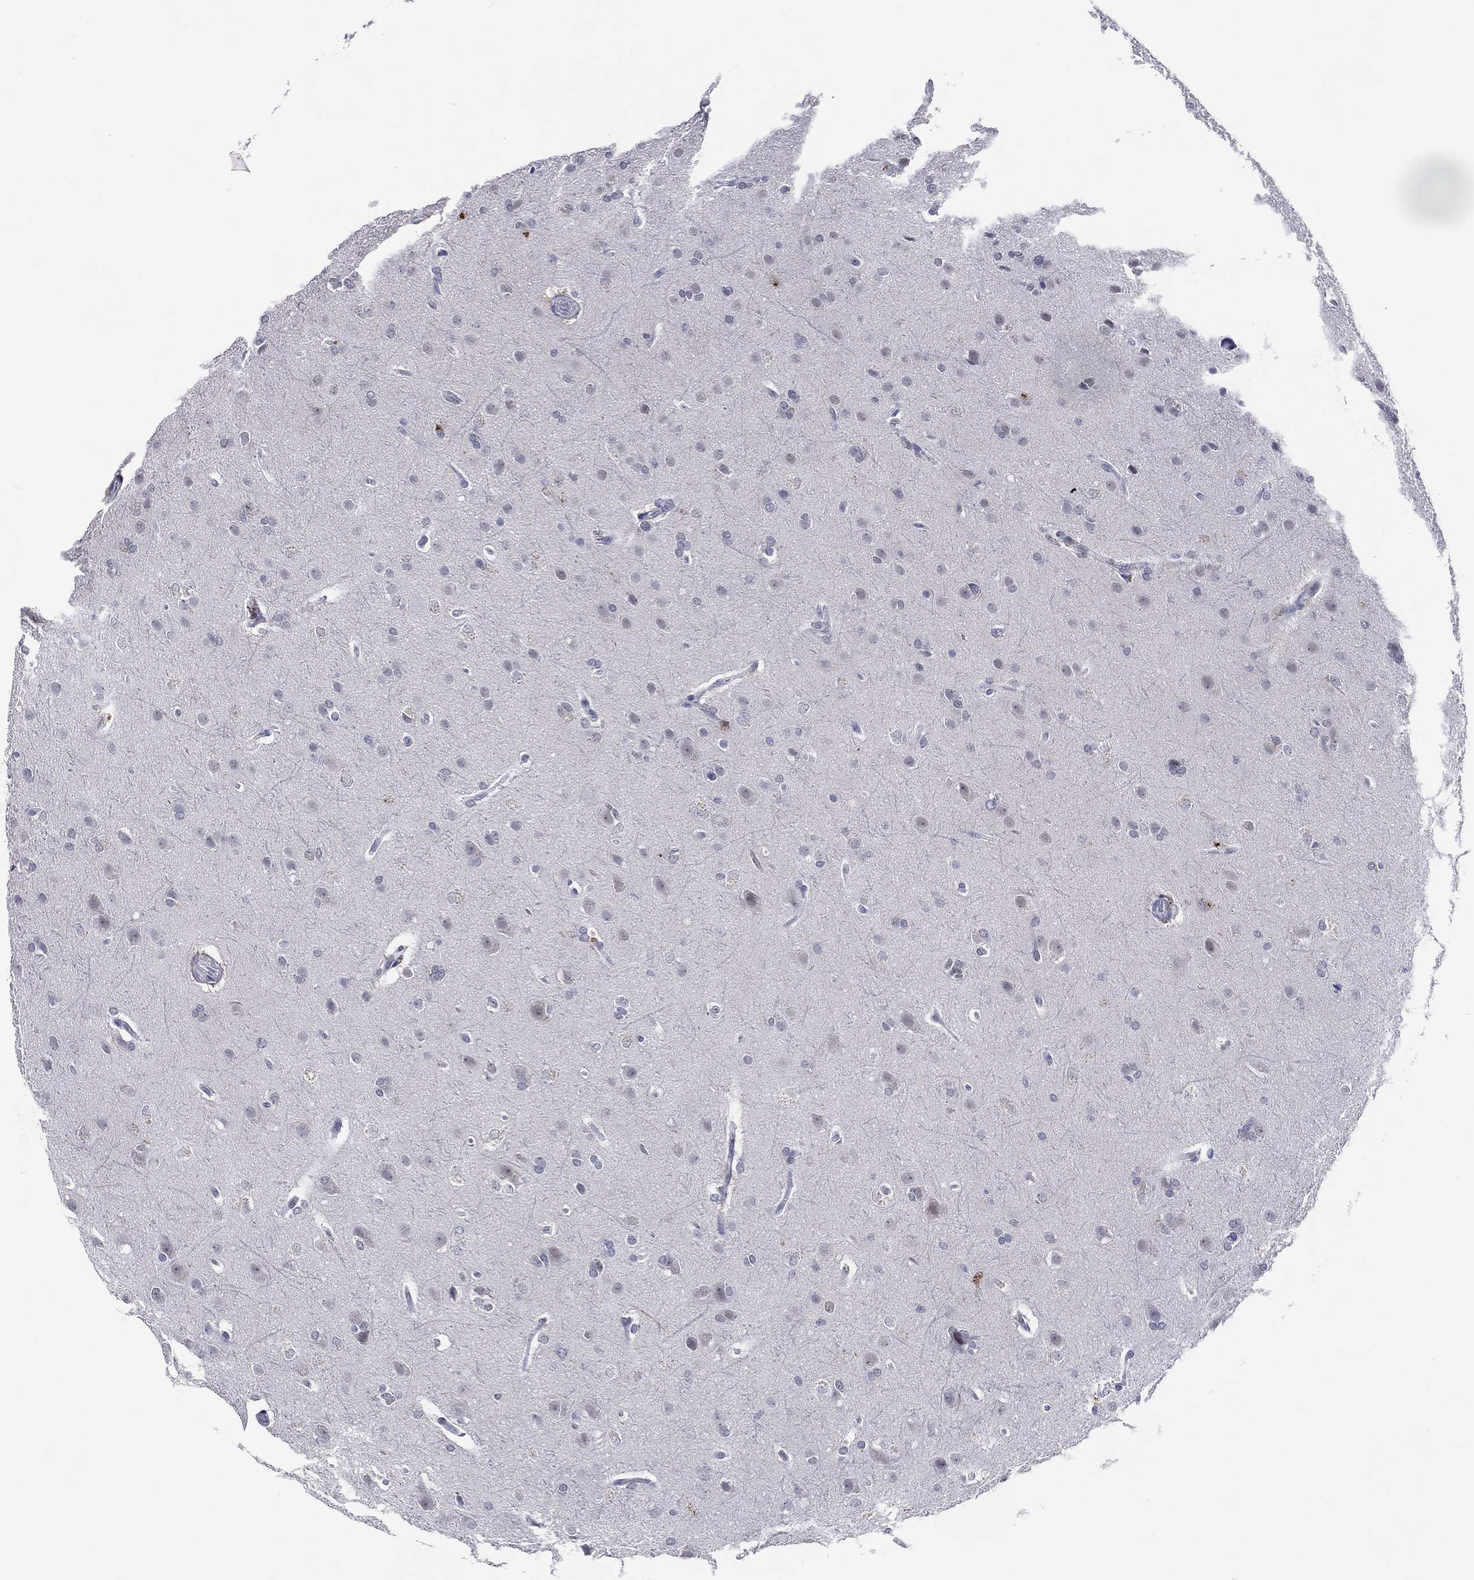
{"staining": {"intensity": "negative", "quantity": "none", "location": "none"}, "tissue": "glioma", "cell_type": "Tumor cells", "image_type": "cancer", "snomed": [{"axis": "morphology", "description": "Glioma, malignant, High grade"}, {"axis": "topography", "description": "Brain"}], "caption": "Glioma stained for a protein using immunohistochemistry (IHC) reveals no expression tumor cells.", "gene": "CFAP58", "patient": {"sex": "male", "age": 68}}